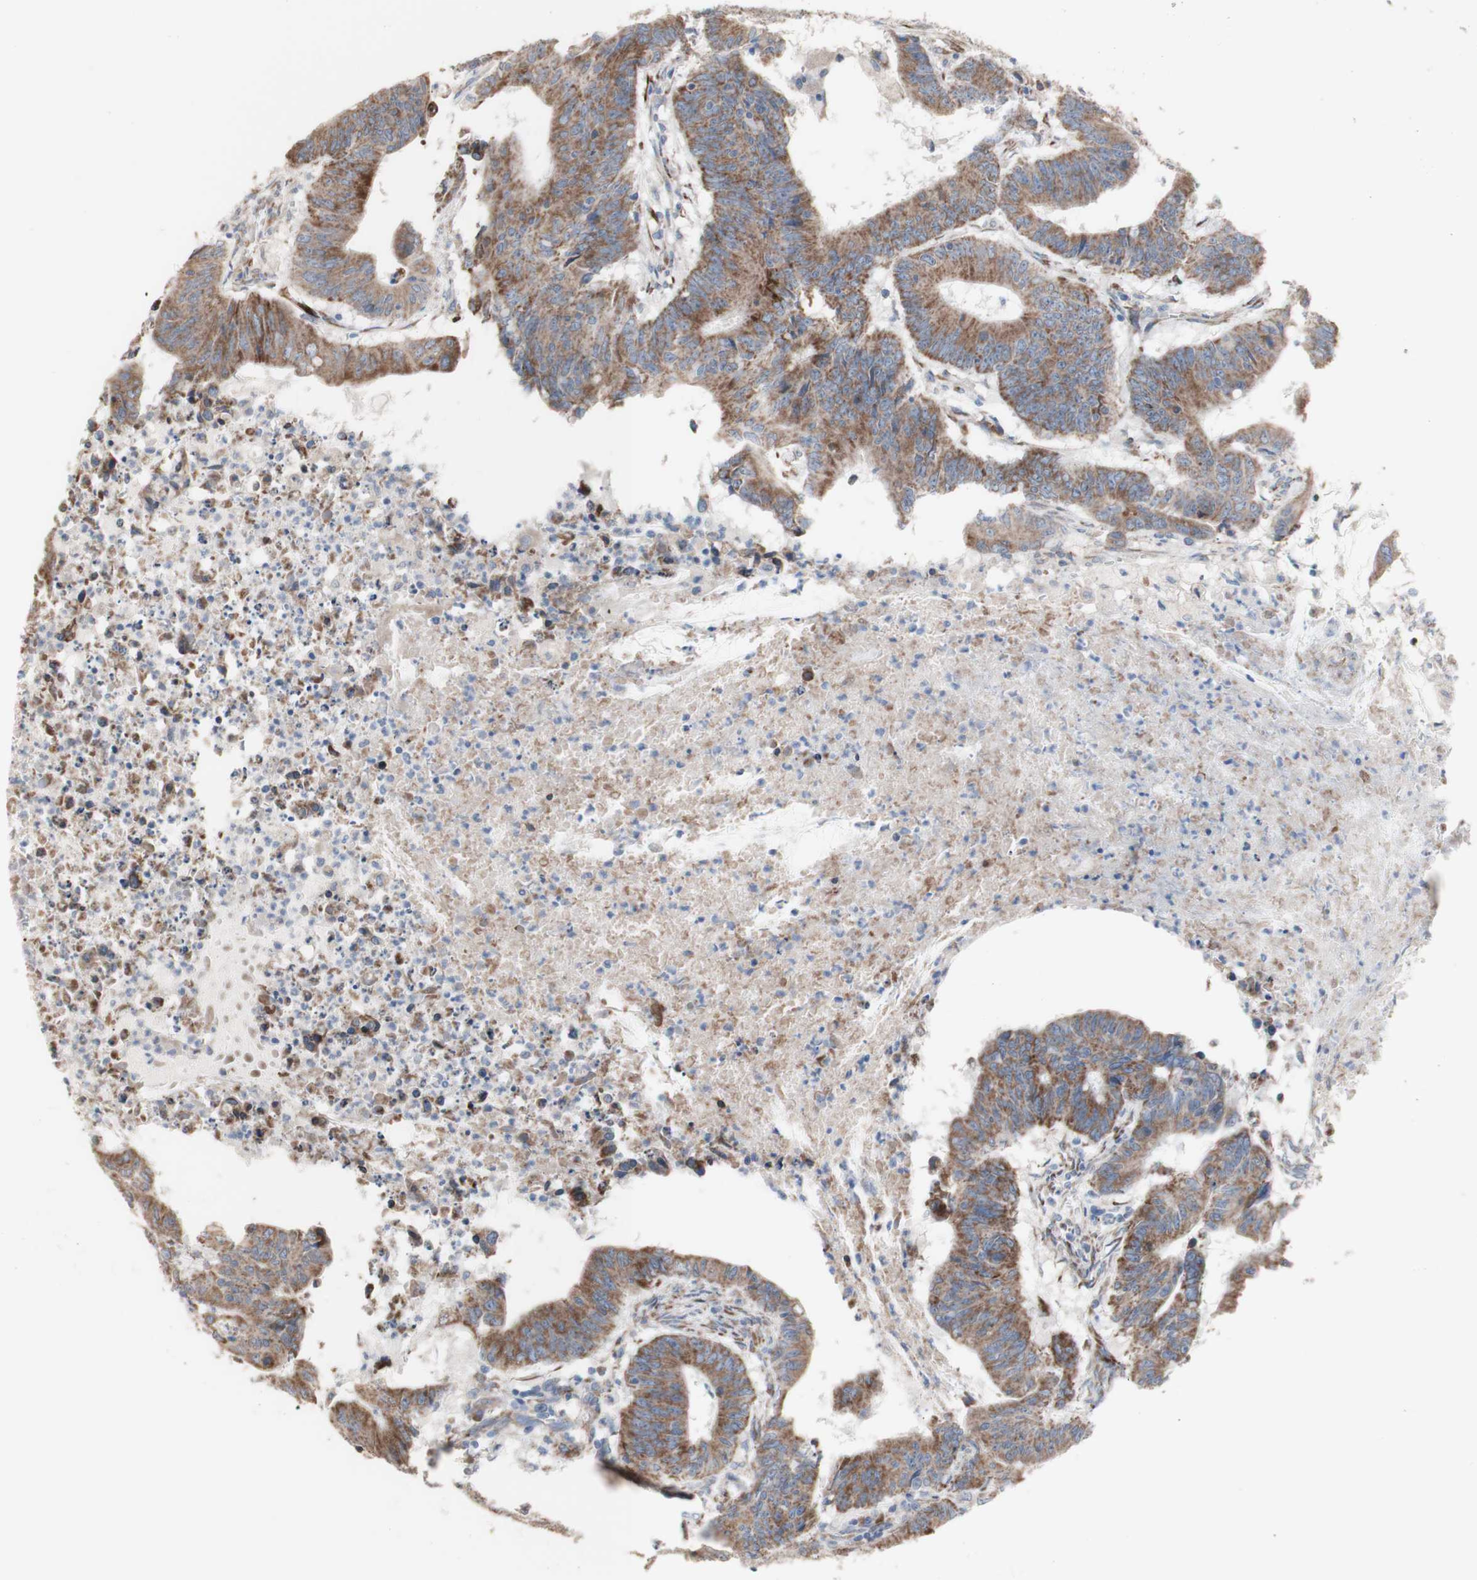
{"staining": {"intensity": "moderate", "quantity": ">75%", "location": "cytoplasmic/membranous"}, "tissue": "colorectal cancer", "cell_type": "Tumor cells", "image_type": "cancer", "snomed": [{"axis": "morphology", "description": "Adenocarcinoma, NOS"}, {"axis": "topography", "description": "Colon"}], "caption": "Colorectal cancer (adenocarcinoma) stained with immunohistochemistry (IHC) exhibits moderate cytoplasmic/membranous staining in approximately >75% of tumor cells.", "gene": "AGPAT5", "patient": {"sex": "male", "age": 45}}